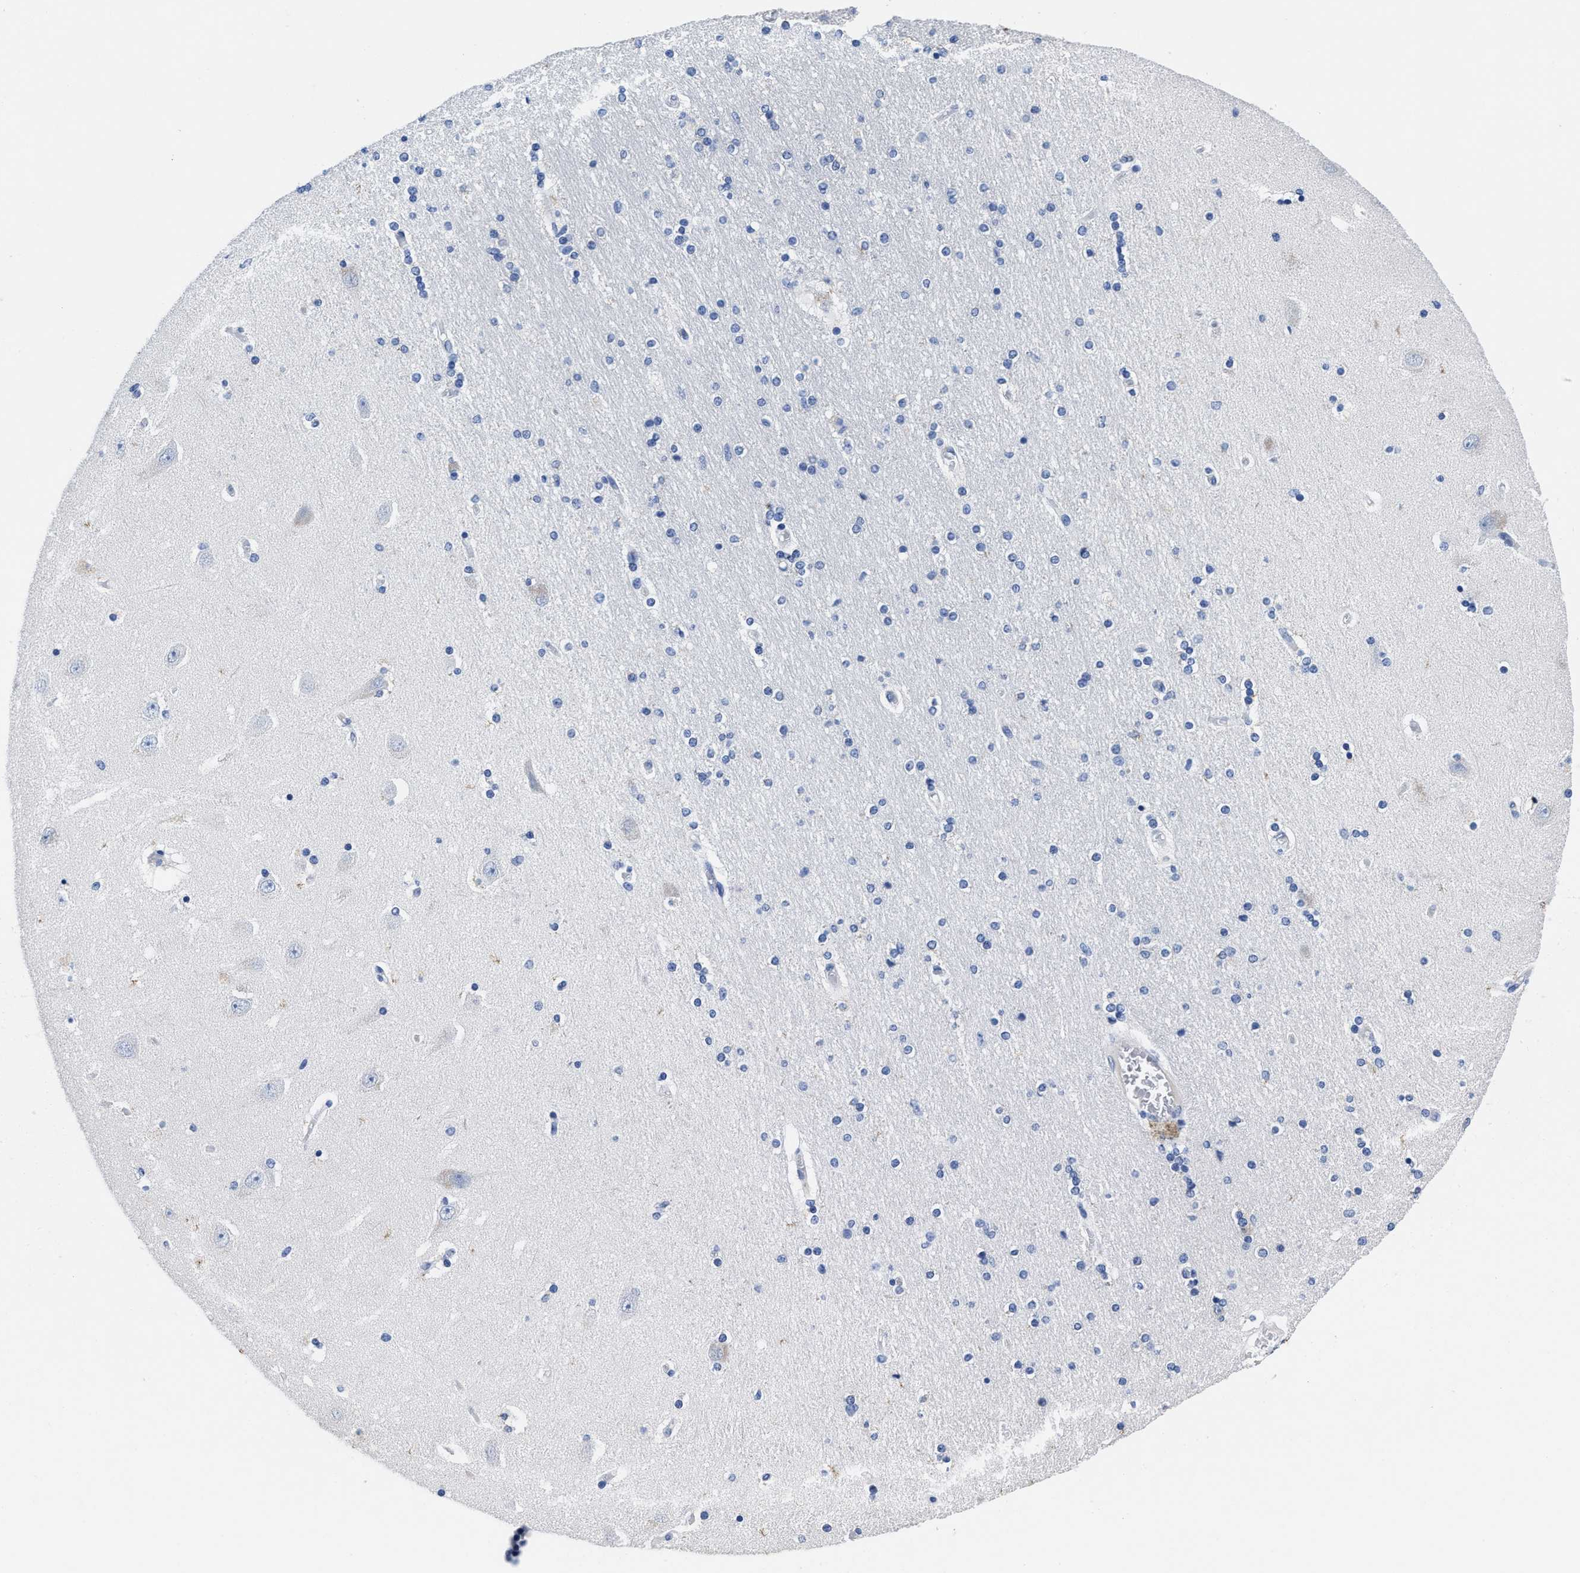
{"staining": {"intensity": "negative", "quantity": "none", "location": "none"}, "tissue": "hippocampus", "cell_type": "Glial cells", "image_type": "normal", "snomed": [{"axis": "morphology", "description": "Normal tissue, NOS"}, {"axis": "topography", "description": "Hippocampus"}], "caption": "The immunohistochemistry (IHC) histopathology image has no significant expression in glial cells of hippocampus.", "gene": "HOOK1", "patient": {"sex": "female", "age": 54}}